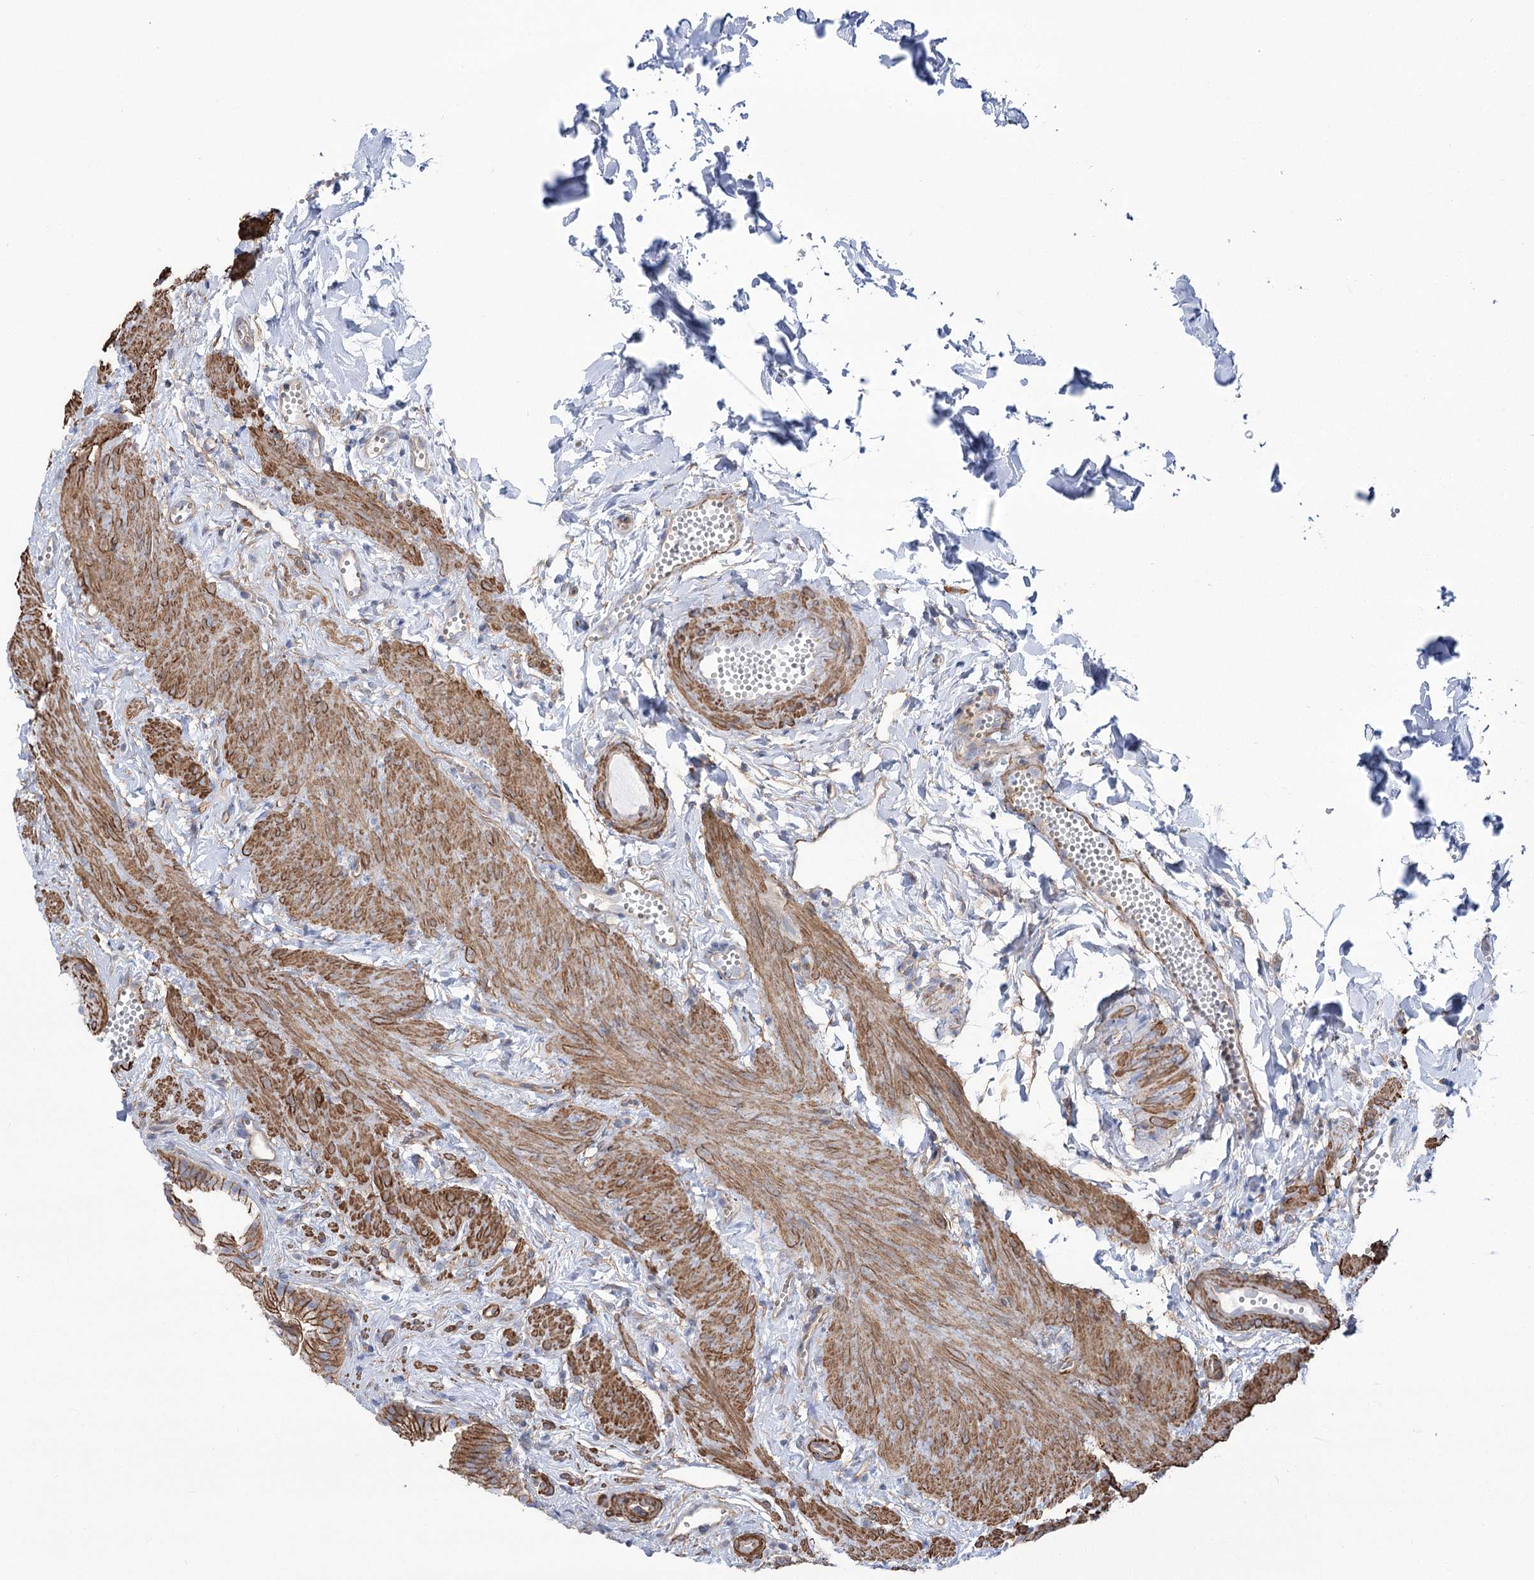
{"staining": {"intensity": "moderate", "quantity": ">75%", "location": "cytoplasmic/membranous"}, "tissue": "gallbladder", "cell_type": "Glandular cells", "image_type": "normal", "snomed": [{"axis": "morphology", "description": "Normal tissue, NOS"}, {"axis": "topography", "description": "Gallbladder"}], "caption": "Gallbladder stained with DAB (3,3'-diaminobenzidine) immunohistochemistry demonstrates medium levels of moderate cytoplasmic/membranous expression in approximately >75% of glandular cells. (DAB (3,3'-diaminobenzidine) IHC, brown staining for protein, blue staining for nuclei).", "gene": "PLEKHA5", "patient": {"sex": "male", "age": 38}}